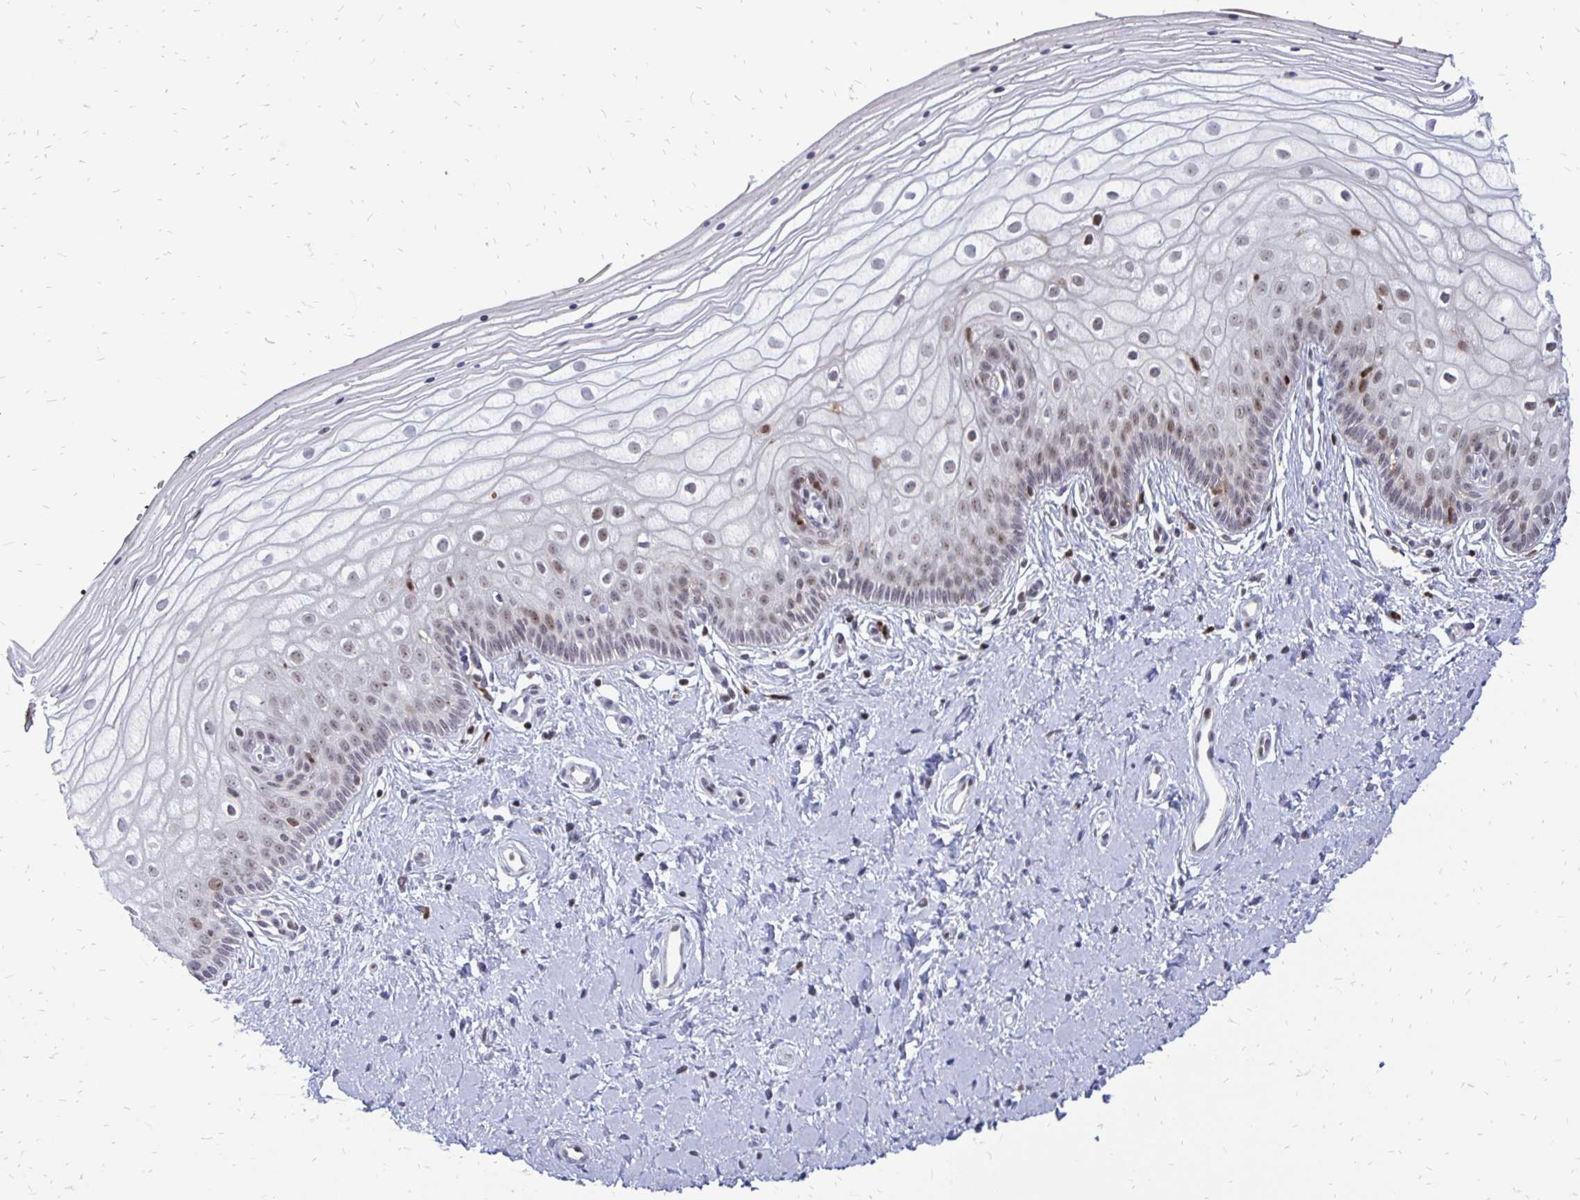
{"staining": {"intensity": "weak", "quantity": "25%-75%", "location": "nuclear"}, "tissue": "vagina", "cell_type": "Squamous epithelial cells", "image_type": "normal", "snomed": [{"axis": "morphology", "description": "Normal tissue, NOS"}, {"axis": "topography", "description": "Vagina"}], "caption": "Human vagina stained with a brown dye reveals weak nuclear positive expression in about 25%-75% of squamous epithelial cells.", "gene": "DCK", "patient": {"sex": "female", "age": 39}}